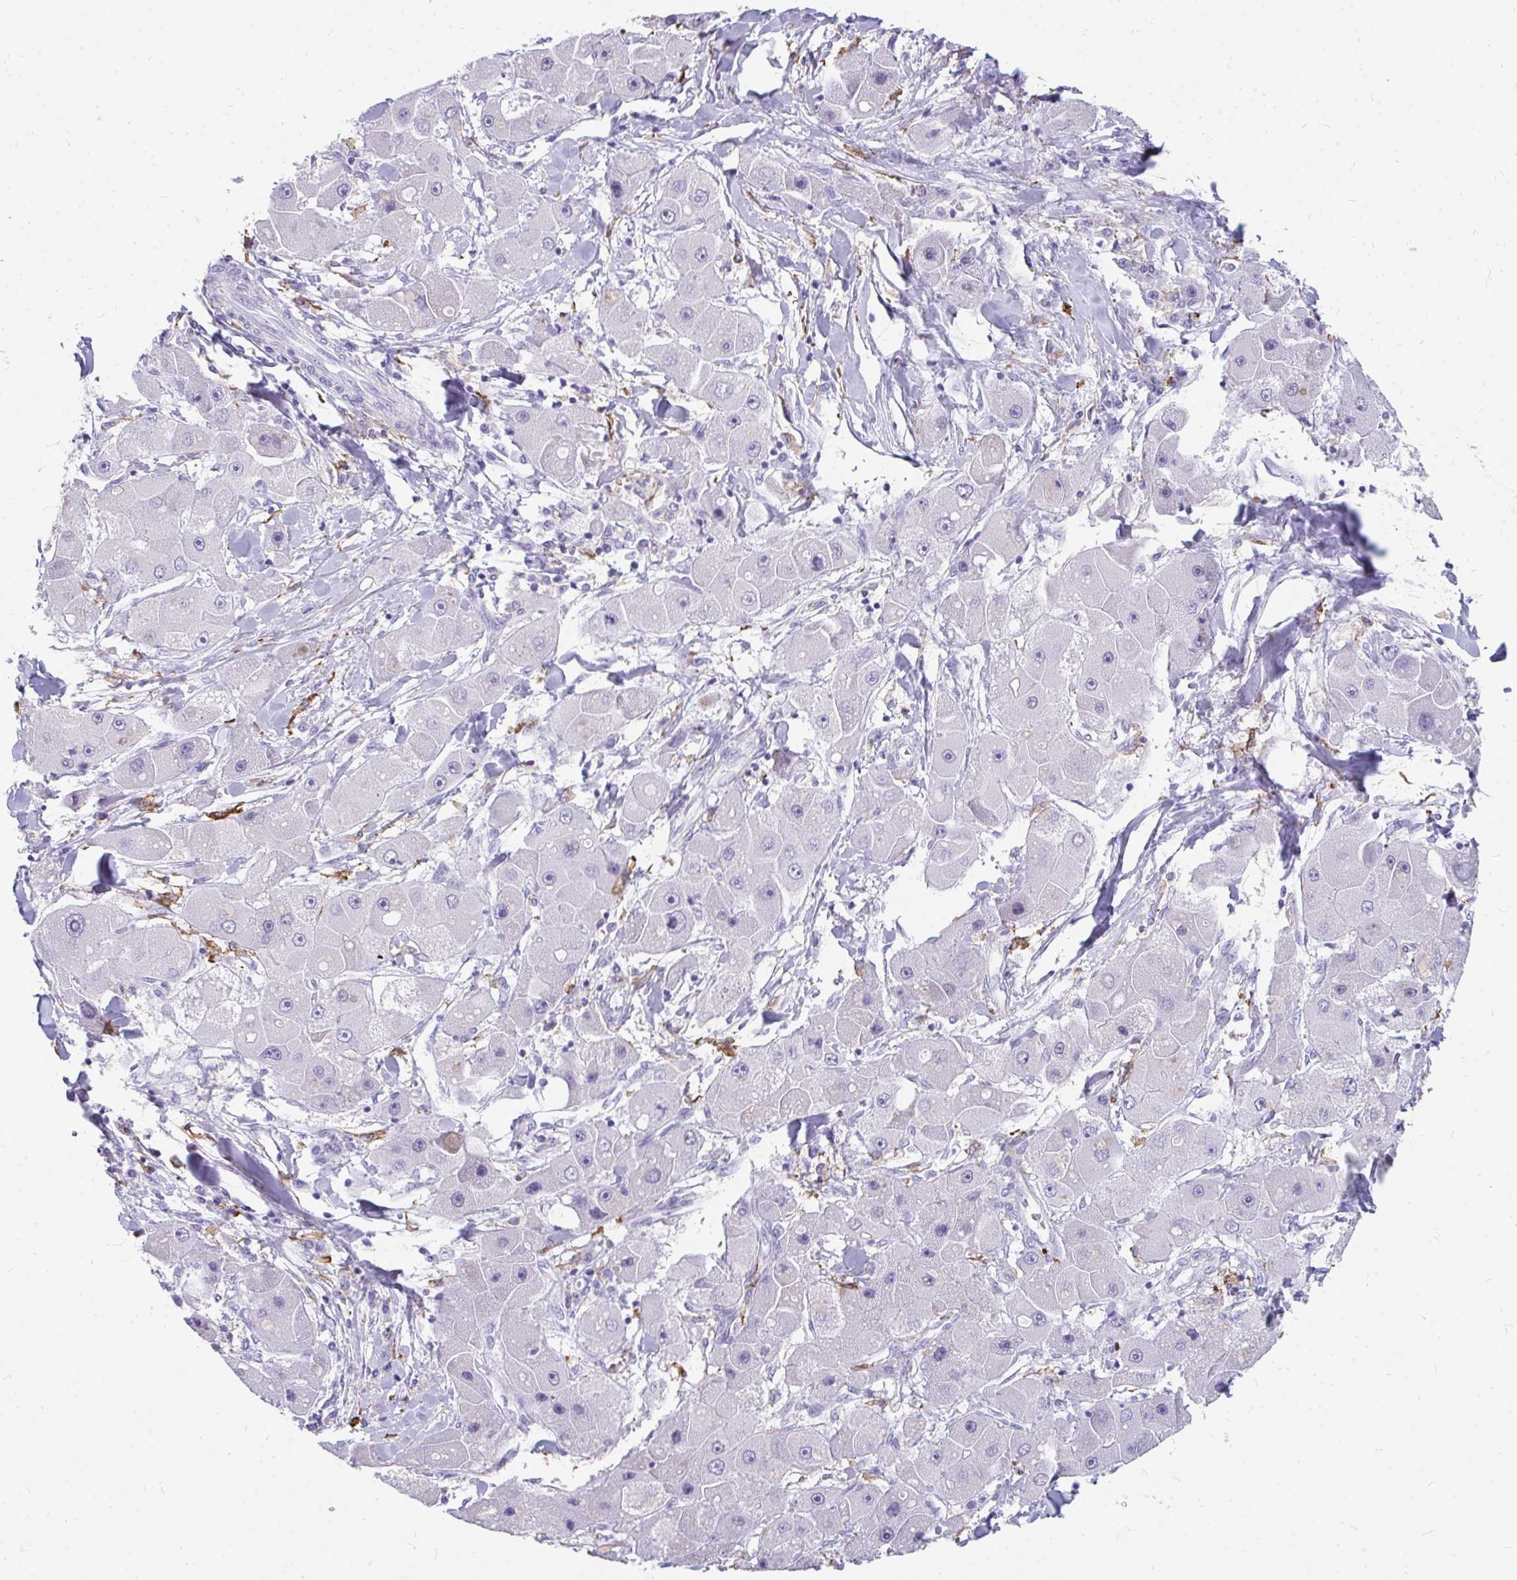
{"staining": {"intensity": "negative", "quantity": "none", "location": "none"}, "tissue": "liver cancer", "cell_type": "Tumor cells", "image_type": "cancer", "snomed": [{"axis": "morphology", "description": "Carcinoma, Hepatocellular, NOS"}, {"axis": "topography", "description": "Liver"}], "caption": "The image demonstrates no significant positivity in tumor cells of liver hepatocellular carcinoma.", "gene": "CD163", "patient": {"sex": "male", "age": 24}}